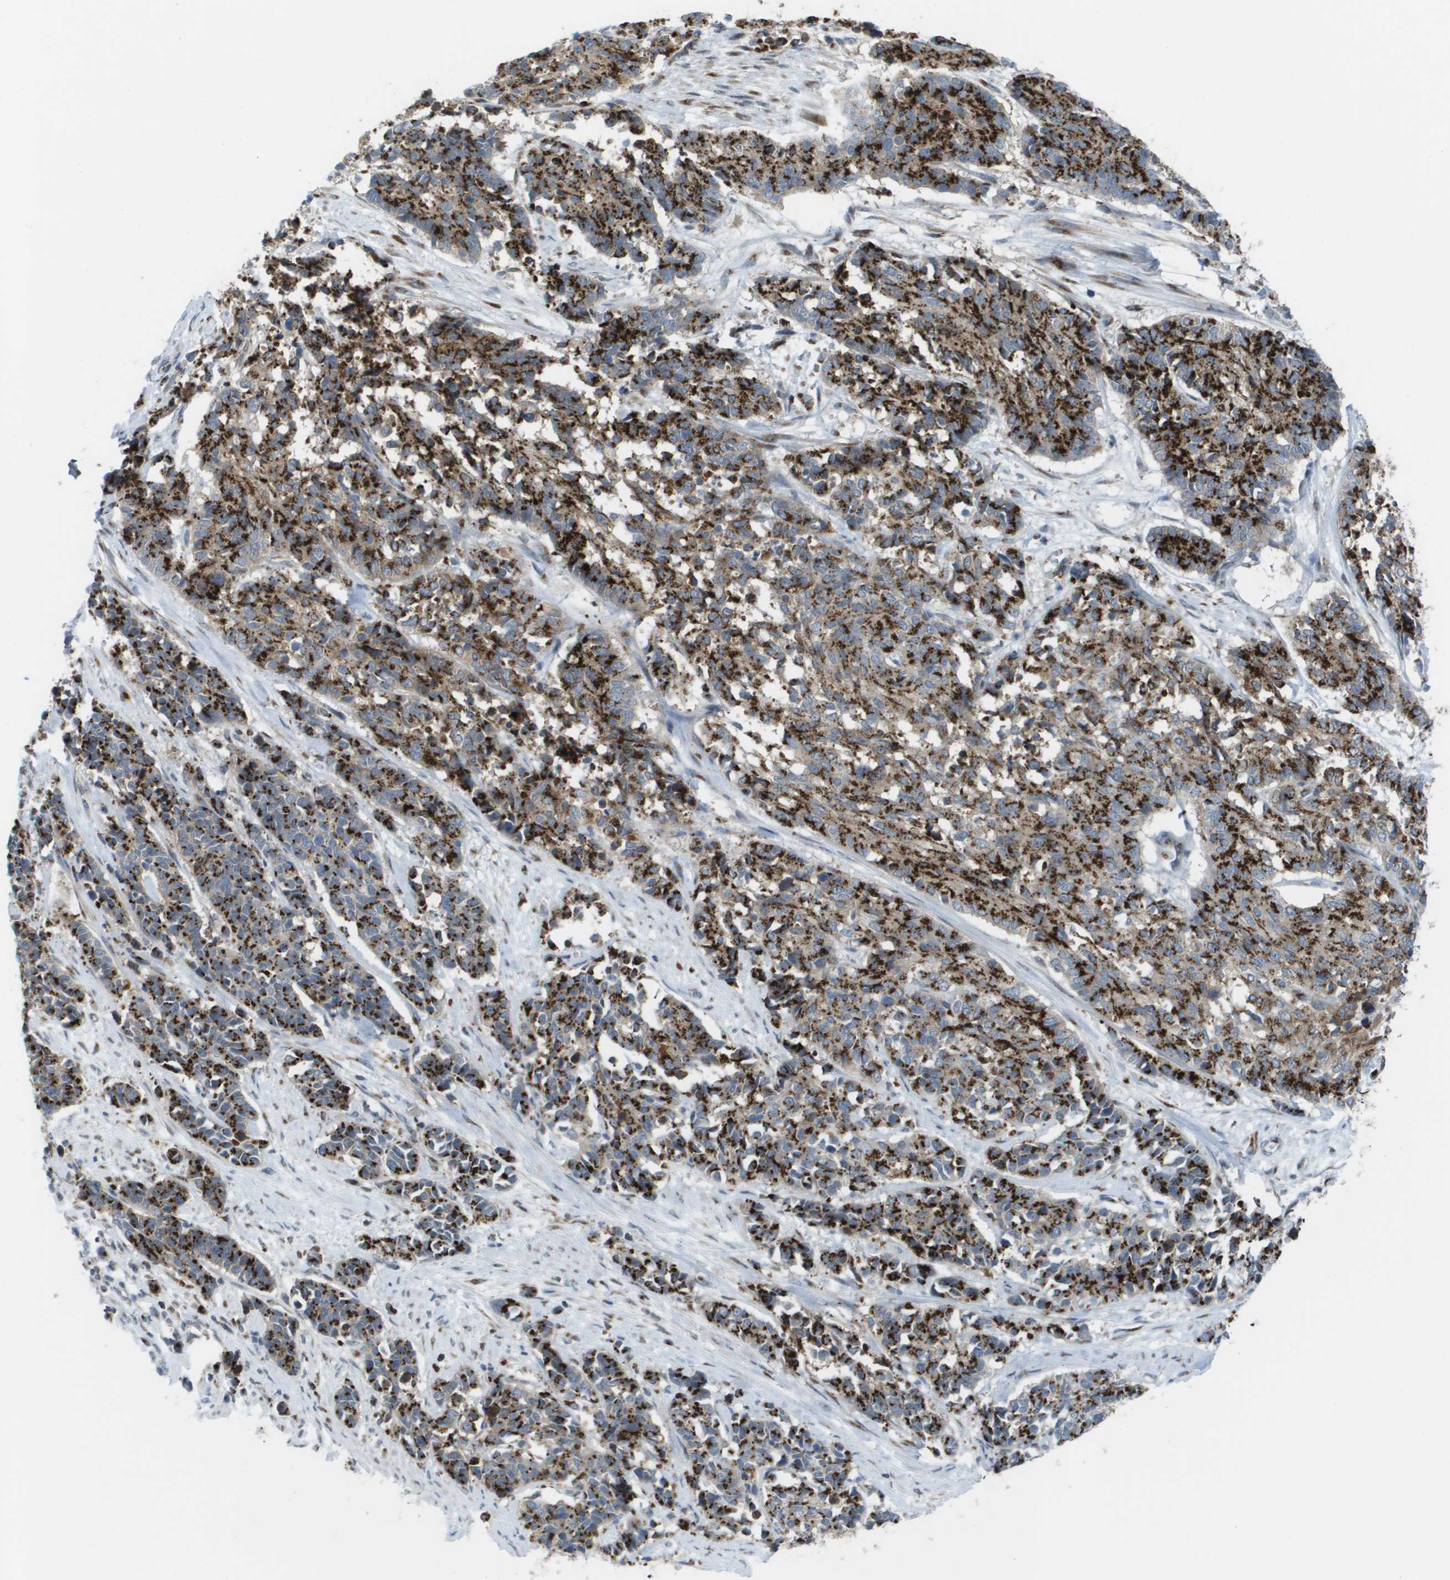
{"staining": {"intensity": "strong", "quantity": ">75%", "location": "cytoplasmic/membranous"}, "tissue": "cervical cancer", "cell_type": "Tumor cells", "image_type": "cancer", "snomed": [{"axis": "morphology", "description": "Squamous cell carcinoma, NOS"}, {"axis": "topography", "description": "Cervix"}], "caption": "High-magnification brightfield microscopy of cervical squamous cell carcinoma stained with DAB (3,3'-diaminobenzidine) (brown) and counterstained with hematoxylin (blue). tumor cells exhibit strong cytoplasmic/membranous expression is seen in approximately>75% of cells.", "gene": "QSOX2", "patient": {"sex": "female", "age": 35}}